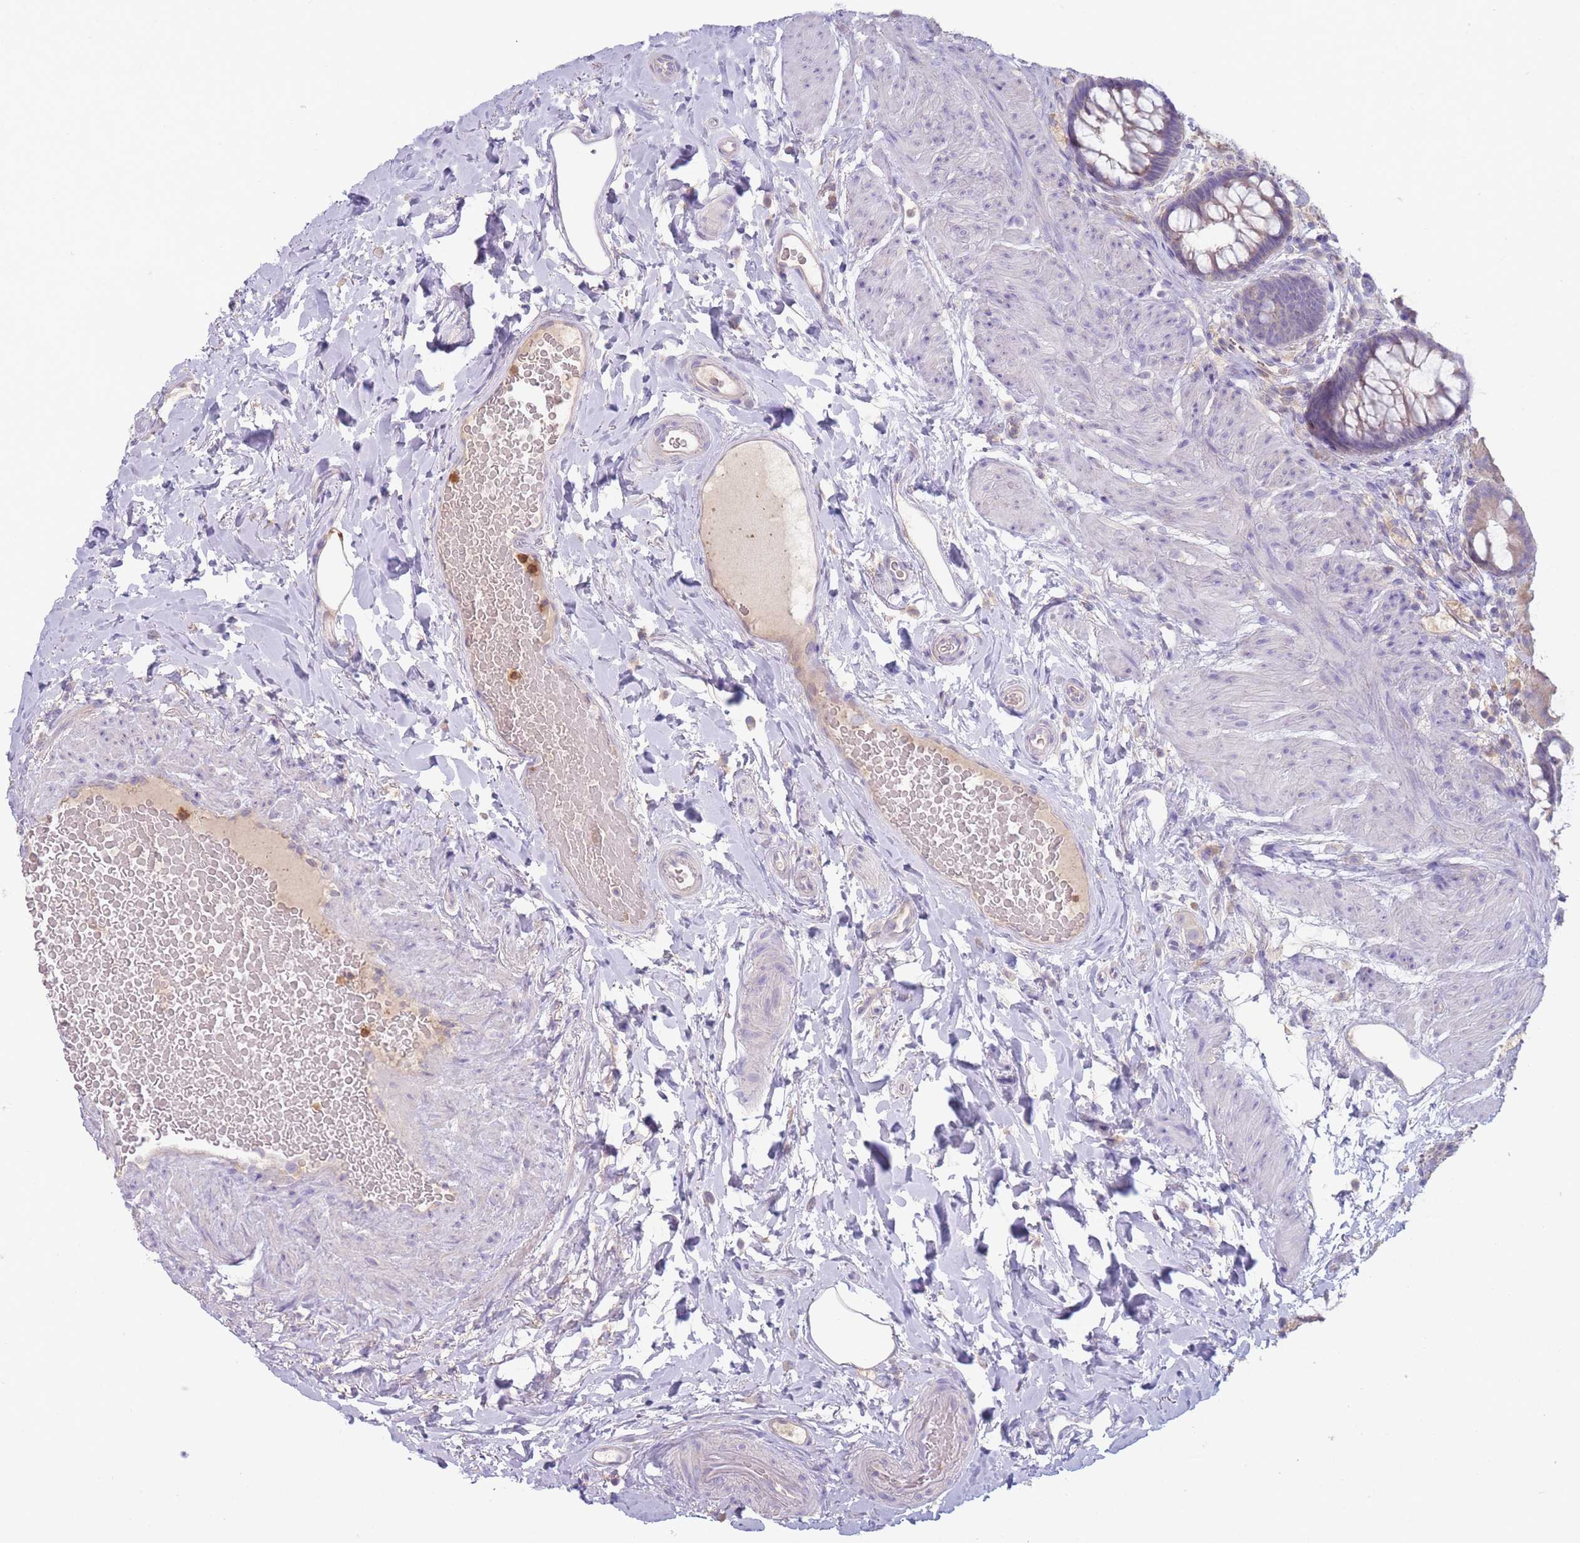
{"staining": {"intensity": "weak", "quantity": "25%-75%", "location": "cytoplasmic/membranous"}, "tissue": "rectum", "cell_type": "Glandular cells", "image_type": "normal", "snomed": [{"axis": "morphology", "description": "Normal tissue, NOS"}, {"axis": "topography", "description": "Rectum"}, {"axis": "topography", "description": "Peripheral nerve tissue"}], "caption": "Rectum stained for a protein (brown) shows weak cytoplasmic/membranous positive staining in approximately 25%-75% of glandular cells.", "gene": "ST3GAL4", "patient": {"sex": "female", "age": 69}}